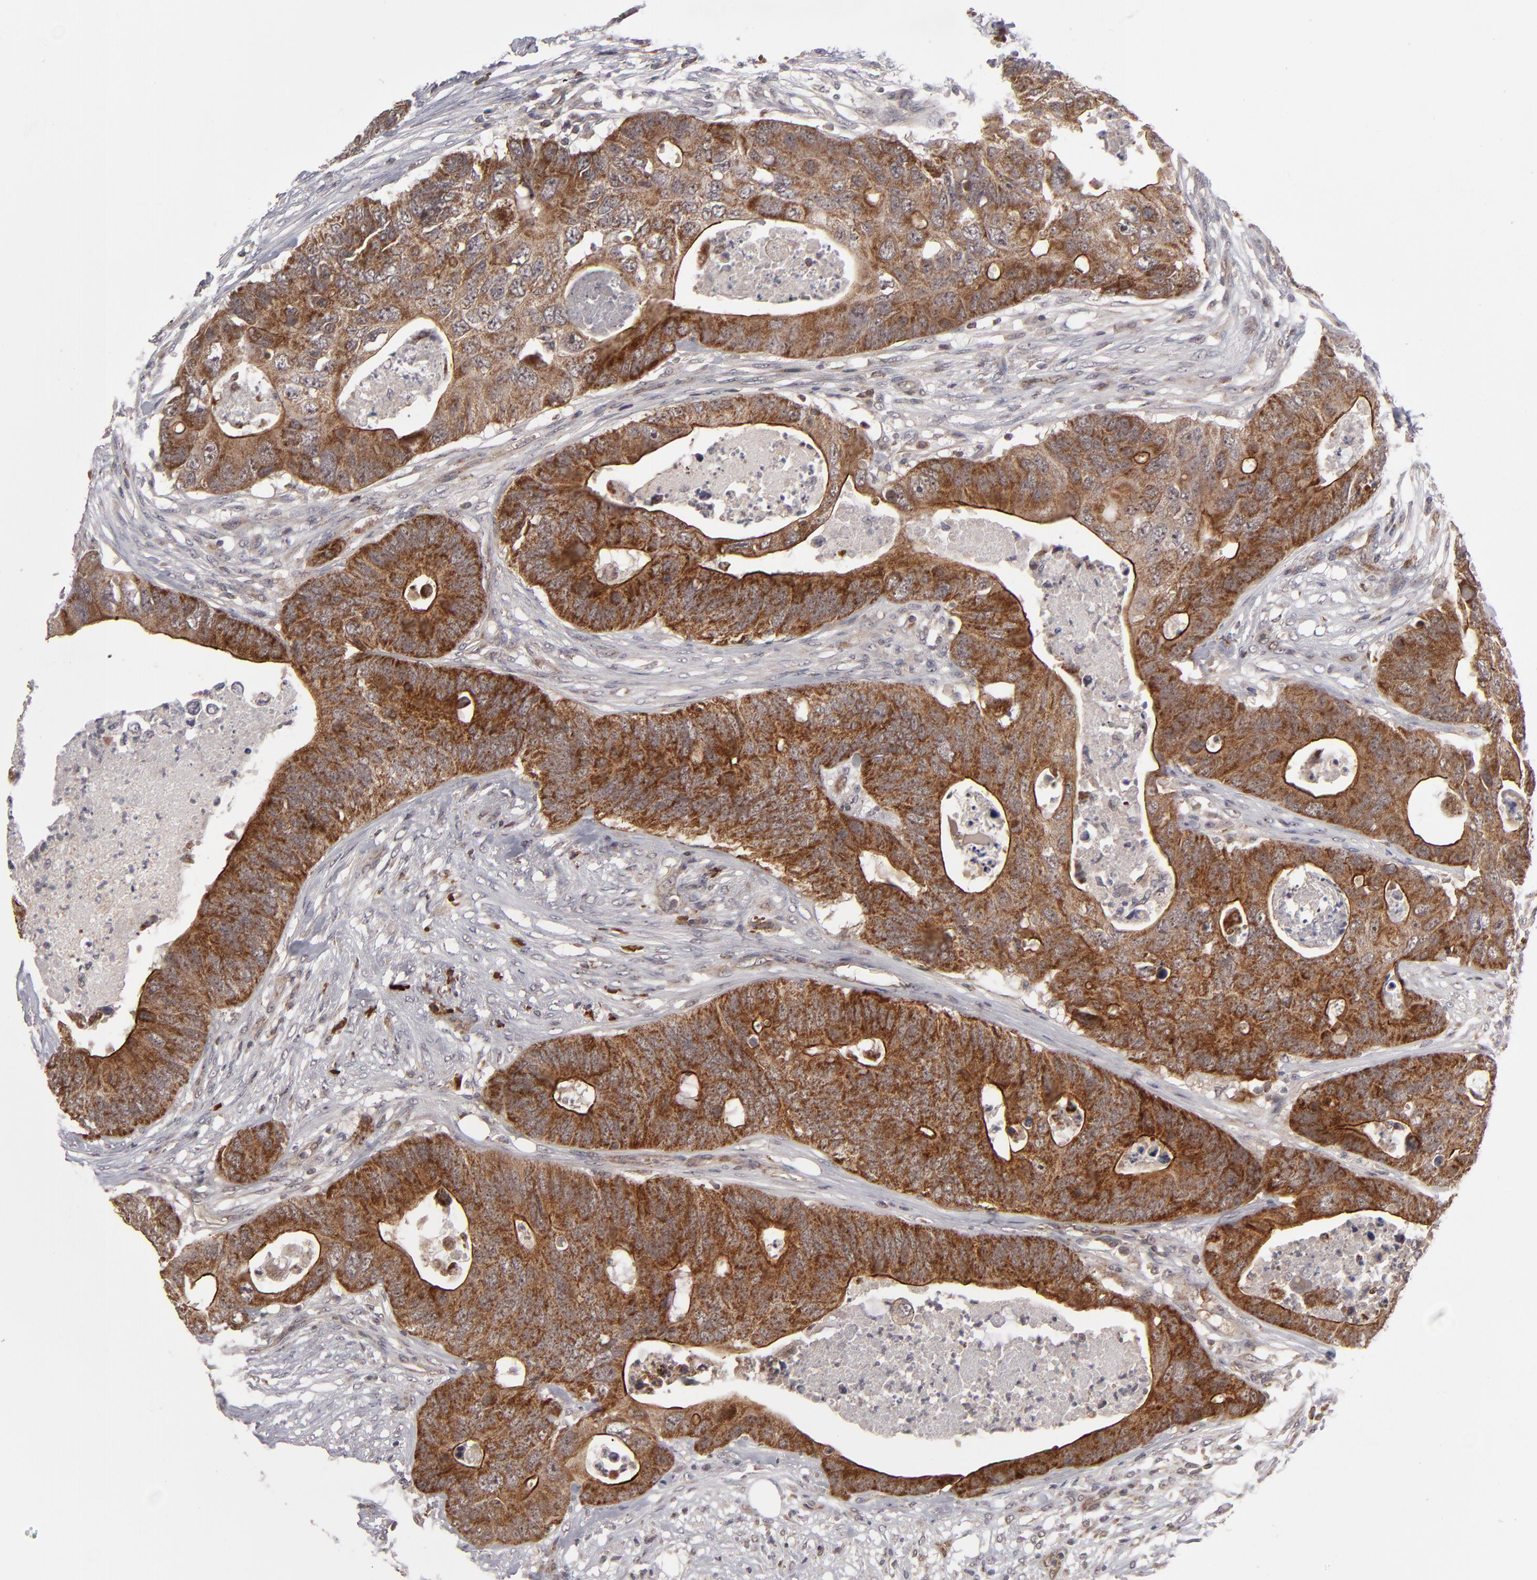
{"staining": {"intensity": "strong", "quantity": ">75%", "location": "cytoplasmic/membranous"}, "tissue": "colorectal cancer", "cell_type": "Tumor cells", "image_type": "cancer", "snomed": [{"axis": "morphology", "description": "Adenocarcinoma, NOS"}, {"axis": "topography", "description": "Colon"}], "caption": "IHC of adenocarcinoma (colorectal) exhibits high levels of strong cytoplasmic/membranous staining in approximately >75% of tumor cells.", "gene": "GLCCI1", "patient": {"sex": "male", "age": 71}}